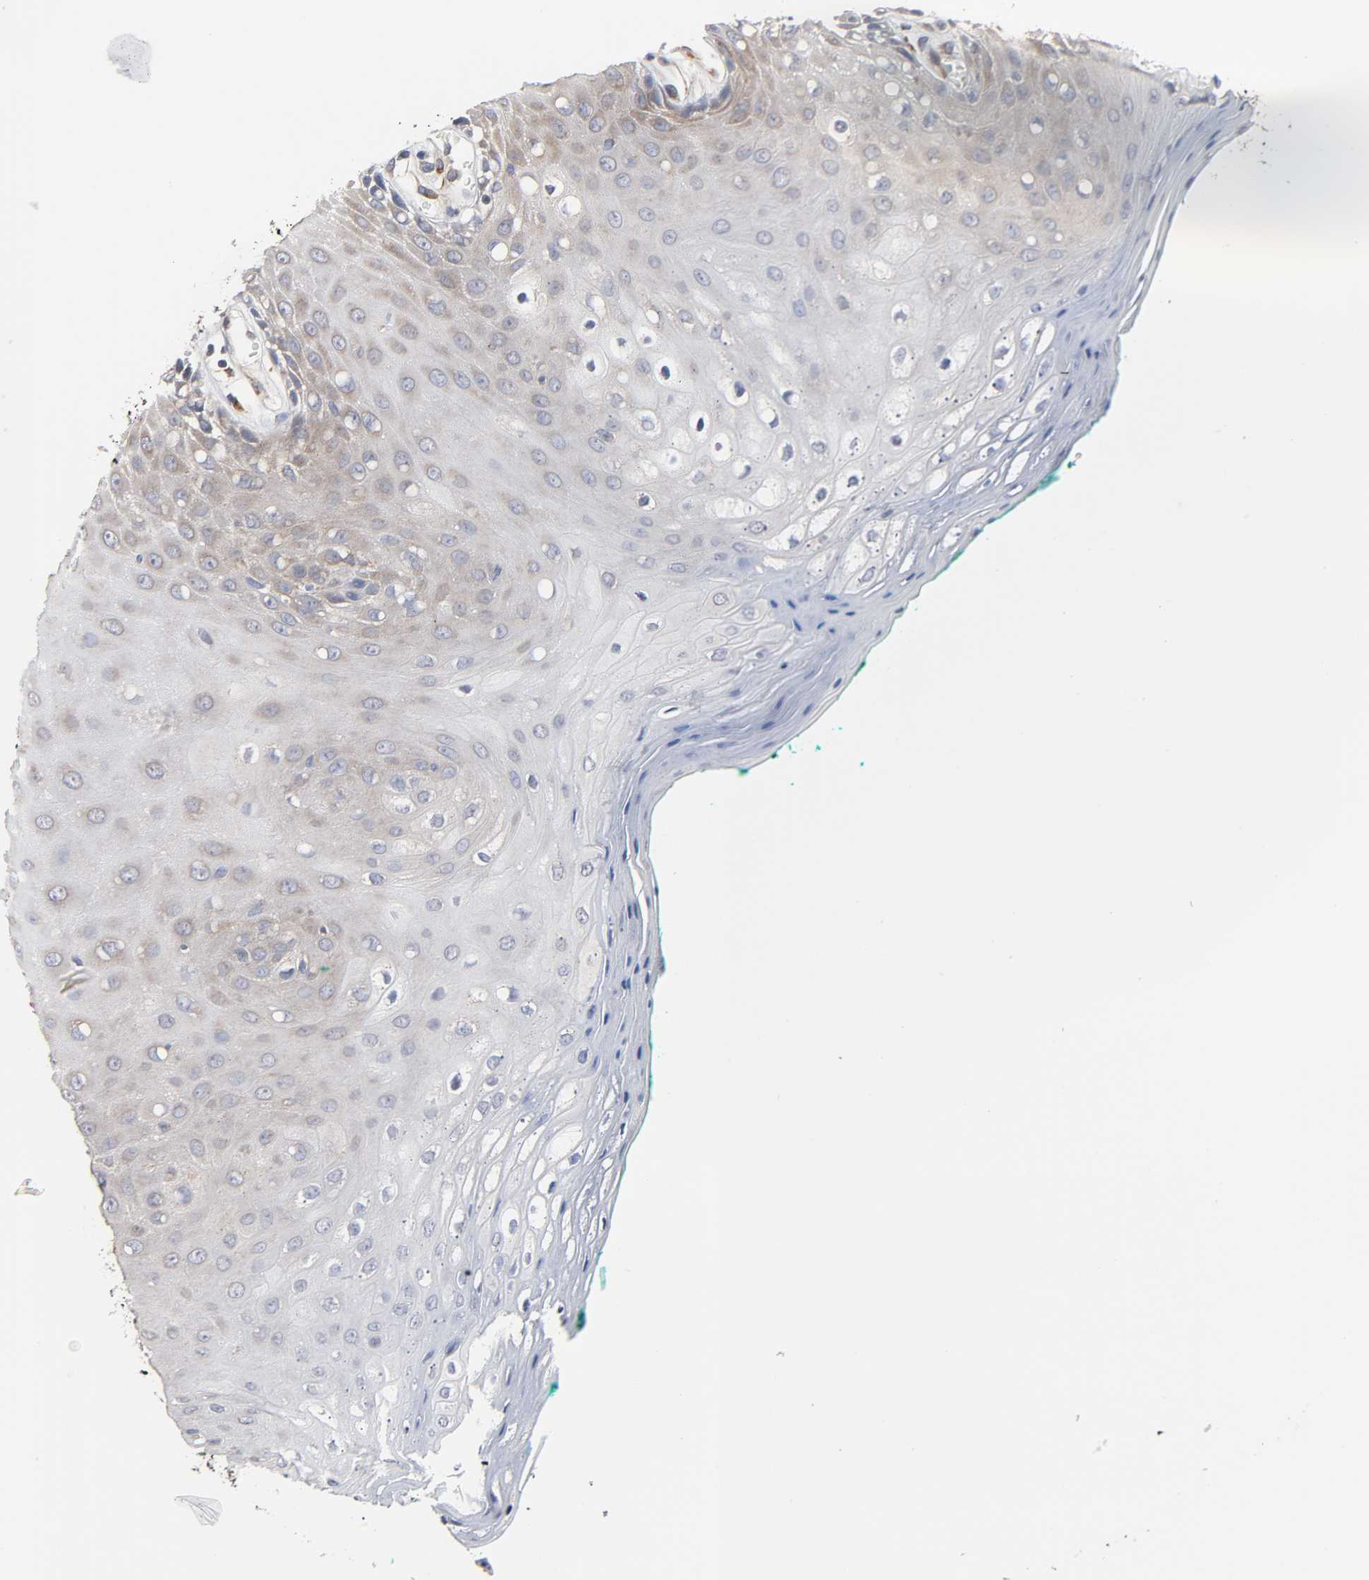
{"staining": {"intensity": "weak", "quantity": "<25%", "location": "cytoplasmic/membranous"}, "tissue": "oral mucosa", "cell_type": "Squamous epithelial cells", "image_type": "normal", "snomed": [{"axis": "morphology", "description": "Normal tissue, NOS"}, {"axis": "morphology", "description": "Squamous cell carcinoma, NOS"}, {"axis": "topography", "description": "Skeletal muscle"}, {"axis": "topography", "description": "Oral tissue"}, {"axis": "topography", "description": "Head-Neck"}], "caption": "The image exhibits no significant expression in squamous epithelial cells of oral mucosa.", "gene": "HDLBP", "patient": {"sex": "female", "age": 84}}